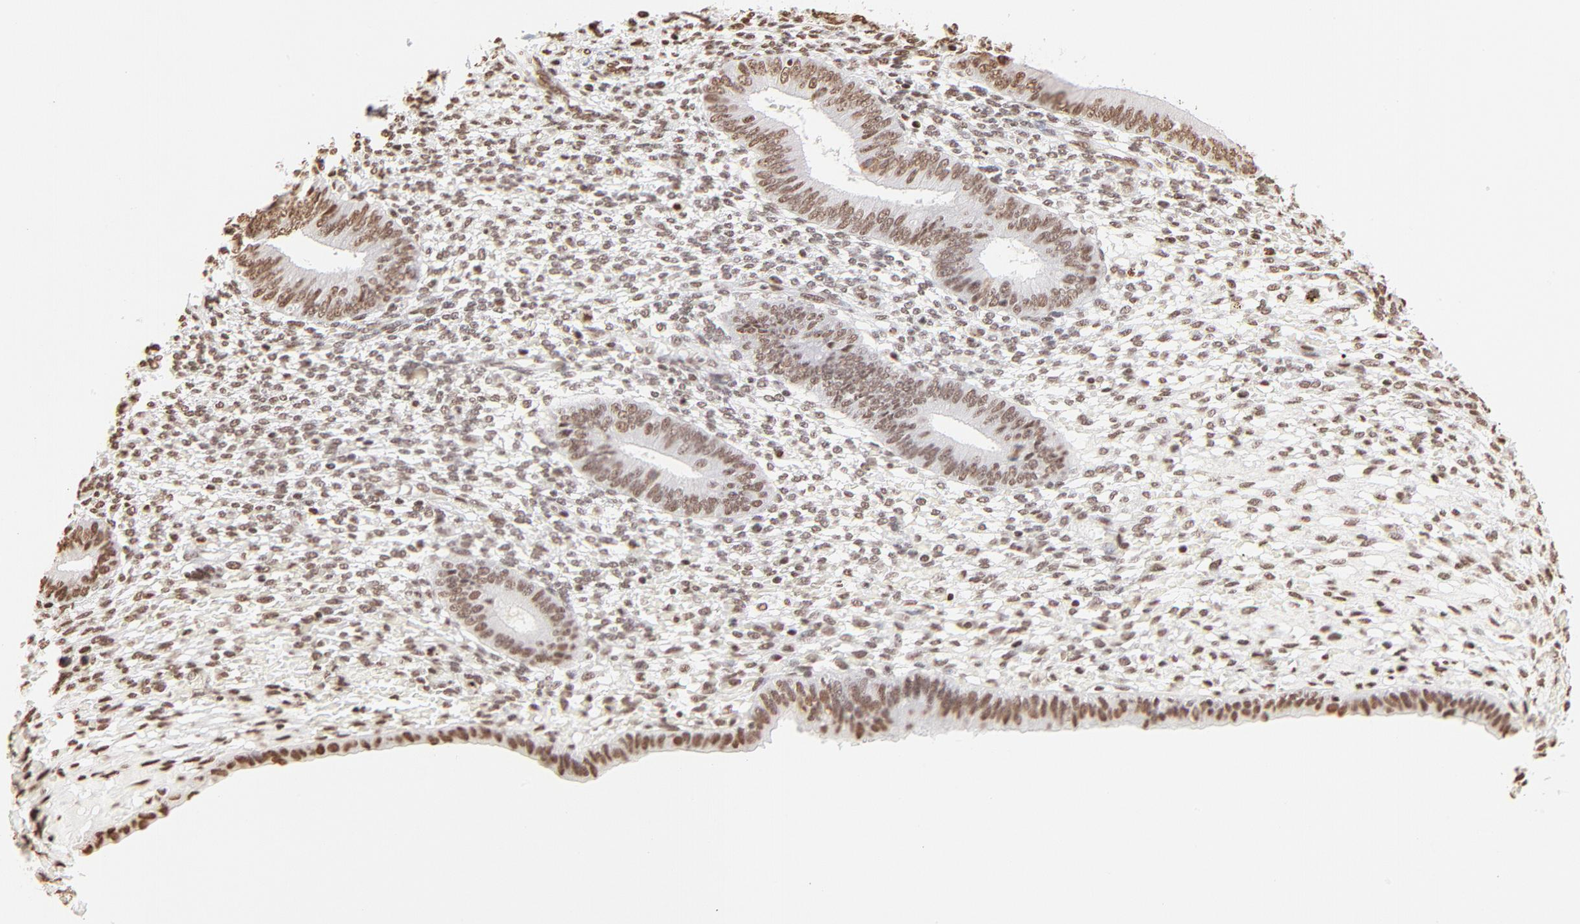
{"staining": {"intensity": "moderate", "quantity": "25%-75%", "location": "nuclear"}, "tissue": "endometrium", "cell_type": "Cells in endometrial stroma", "image_type": "normal", "snomed": [{"axis": "morphology", "description": "Normal tissue, NOS"}, {"axis": "topography", "description": "Endometrium"}], "caption": "This is an image of immunohistochemistry staining of benign endometrium, which shows moderate expression in the nuclear of cells in endometrial stroma.", "gene": "ZNF540", "patient": {"sex": "female", "age": 42}}